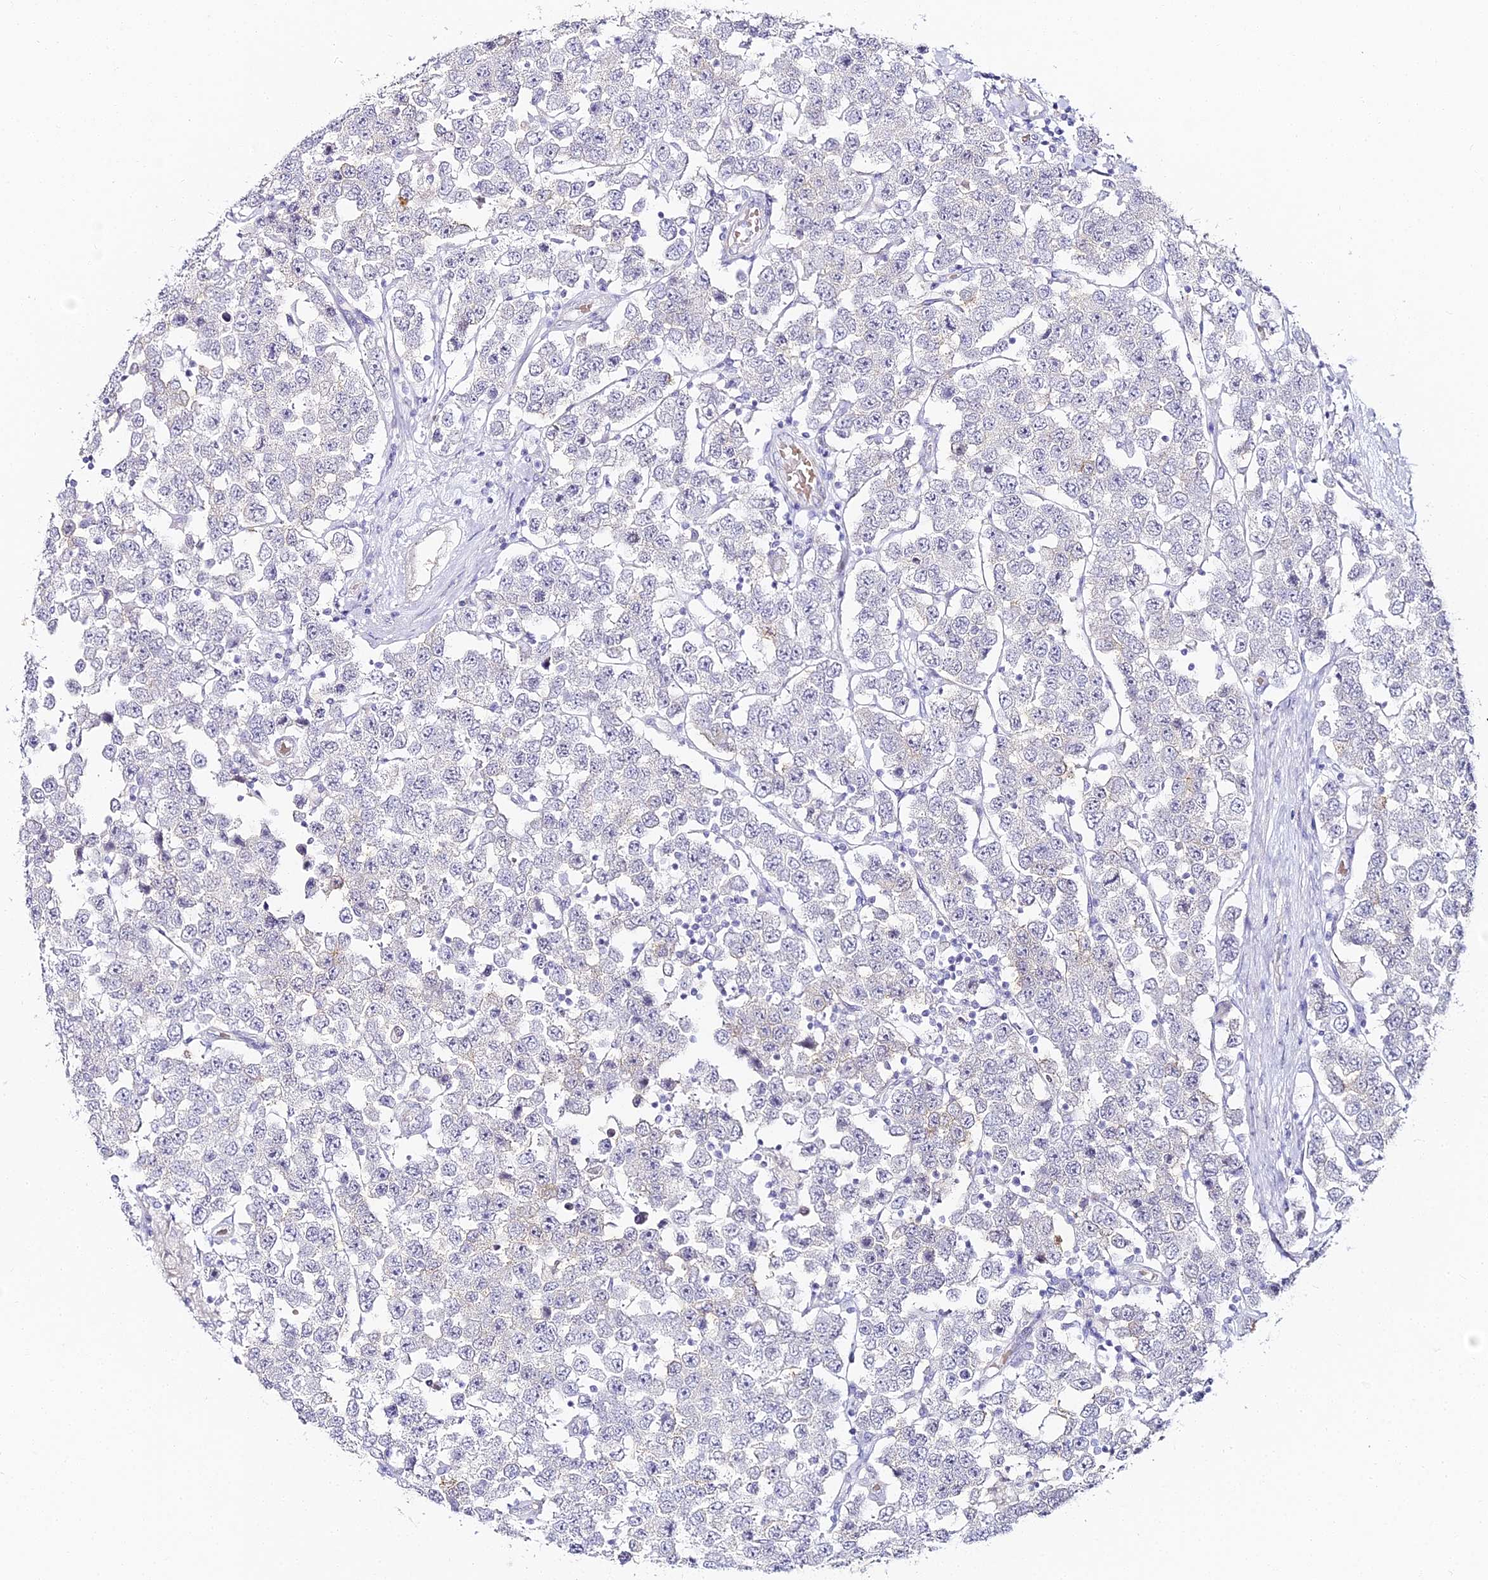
{"staining": {"intensity": "negative", "quantity": "none", "location": "none"}, "tissue": "testis cancer", "cell_type": "Tumor cells", "image_type": "cancer", "snomed": [{"axis": "morphology", "description": "Seminoma, NOS"}, {"axis": "topography", "description": "Testis"}], "caption": "IHC of human seminoma (testis) reveals no positivity in tumor cells. The staining was performed using DAB (3,3'-diaminobenzidine) to visualize the protein expression in brown, while the nuclei were stained in blue with hematoxylin (Magnification: 20x).", "gene": "ALPG", "patient": {"sex": "male", "age": 28}}